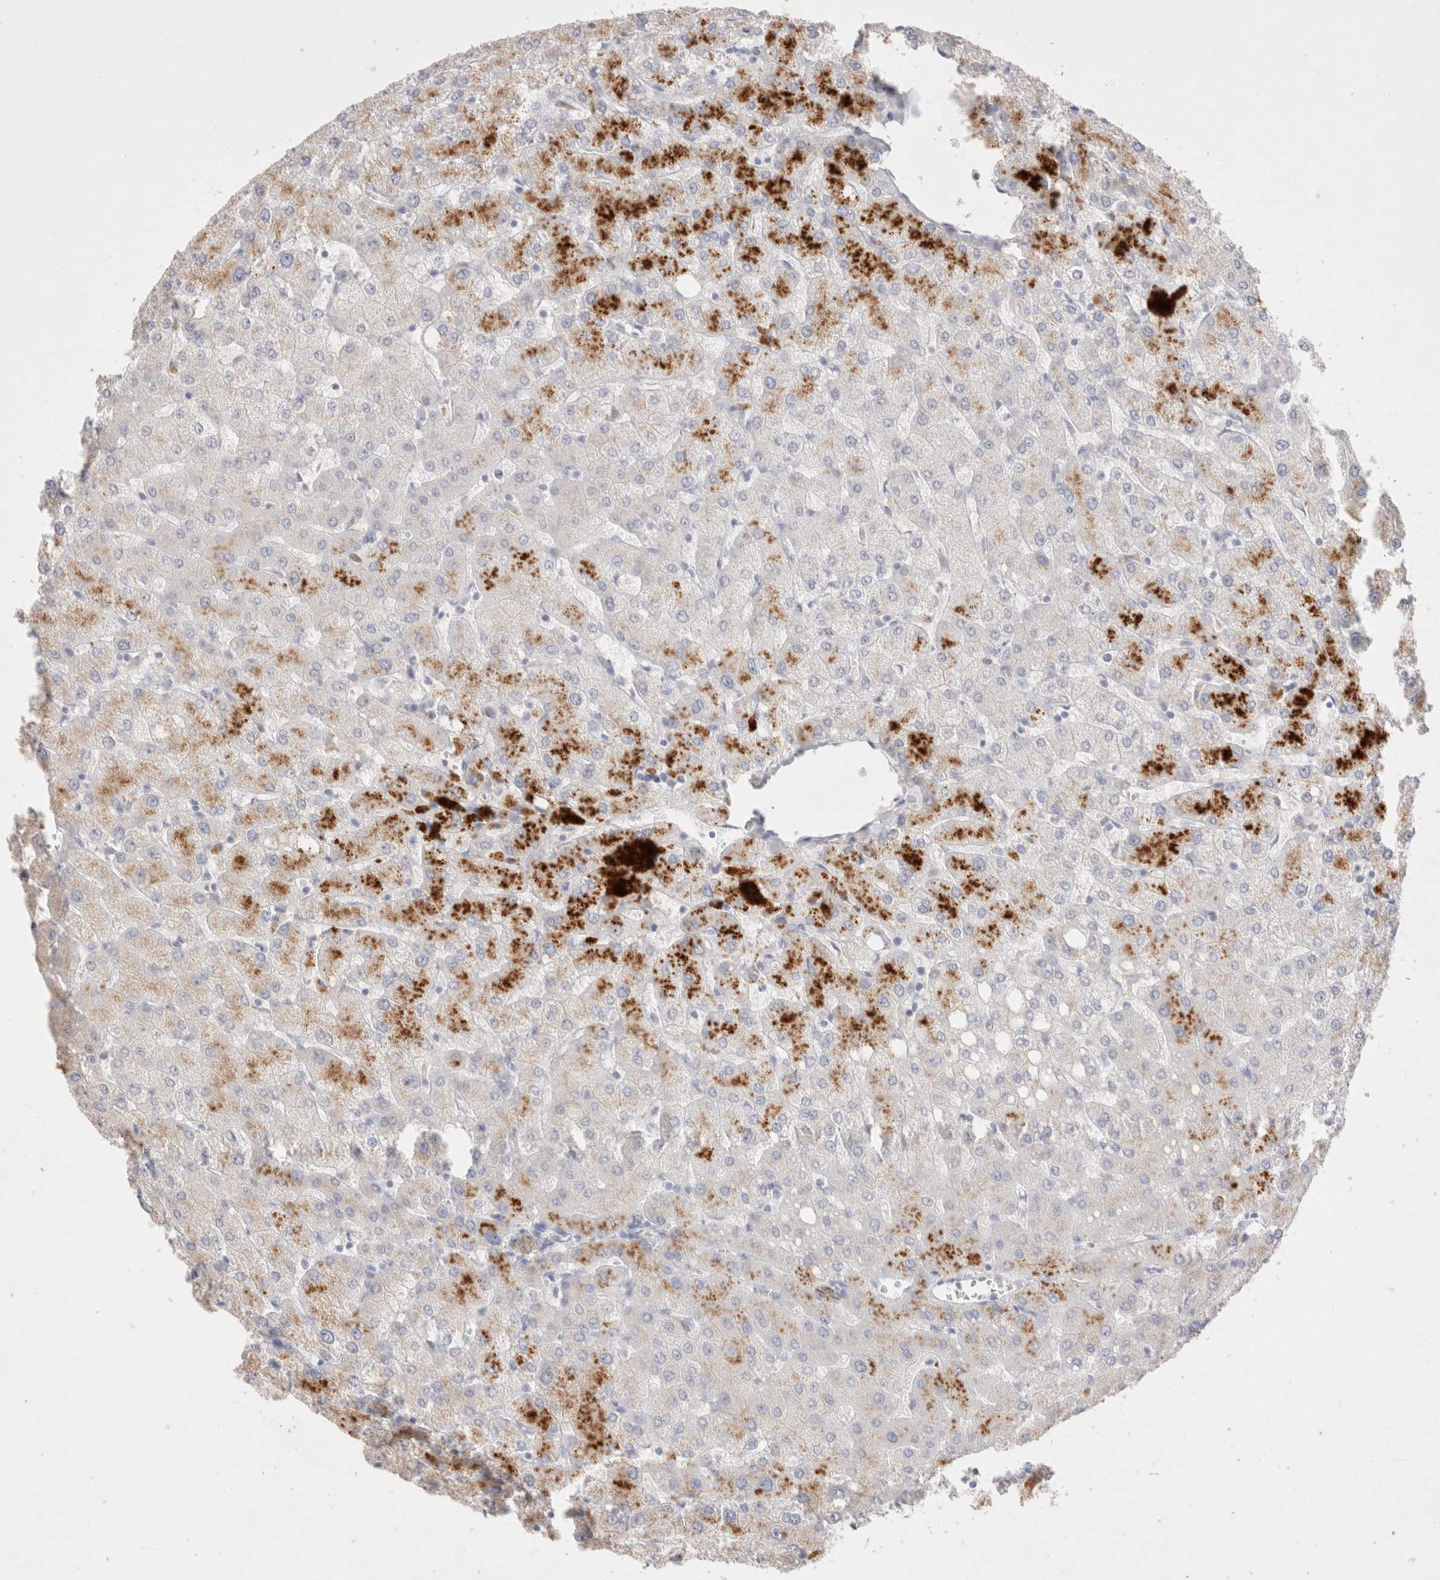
{"staining": {"intensity": "moderate", "quantity": "<25%", "location": "cytoplasmic/membranous"}, "tissue": "liver", "cell_type": "Cholangiocytes", "image_type": "normal", "snomed": [{"axis": "morphology", "description": "Normal tissue, NOS"}, {"axis": "topography", "description": "Liver"}], "caption": "This is a histology image of IHC staining of unremarkable liver, which shows moderate staining in the cytoplasmic/membranous of cholangiocytes.", "gene": "EPCAM", "patient": {"sex": "female", "age": 54}}